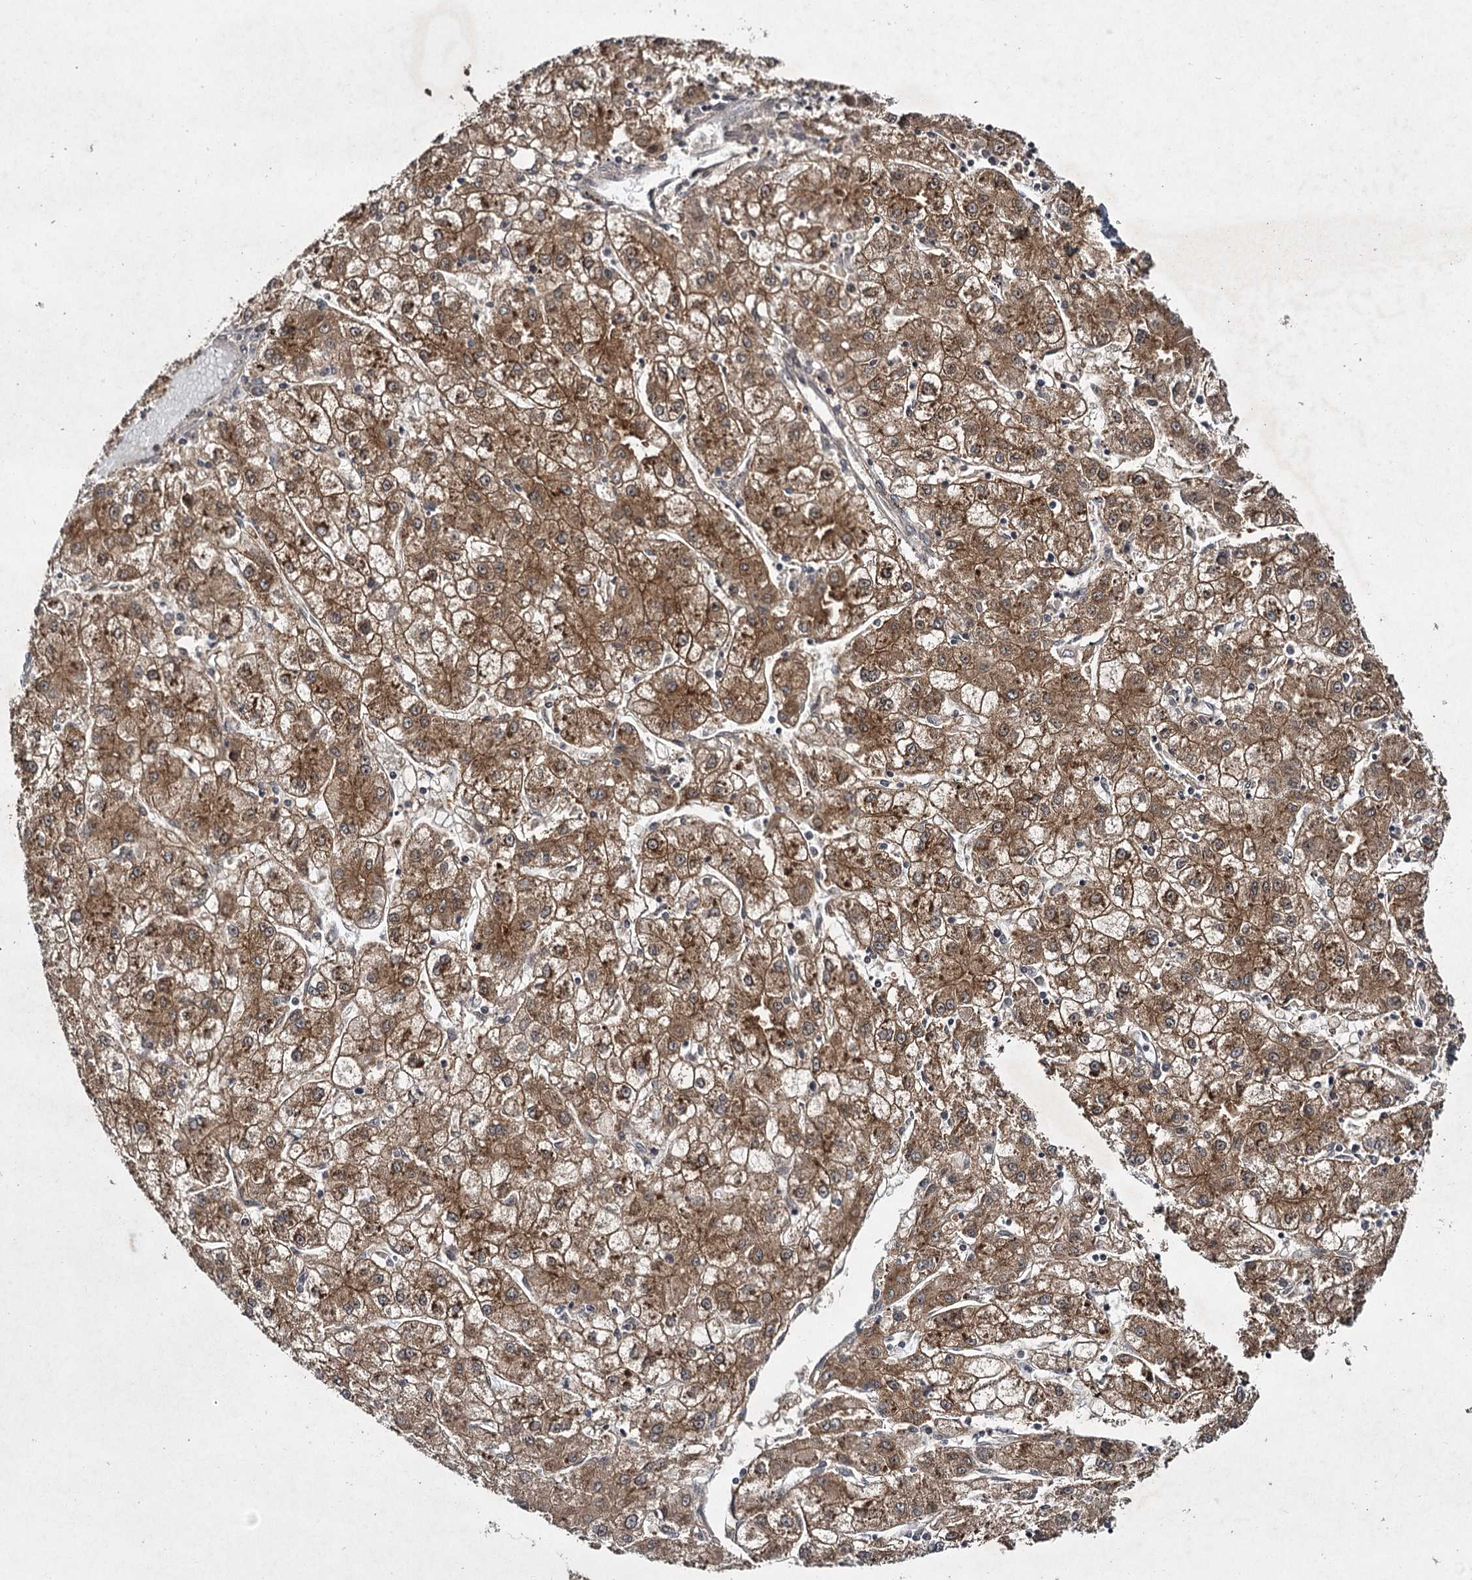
{"staining": {"intensity": "moderate", "quantity": ">75%", "location": "cytoplasmic/membranous"}, "tissue": "liver cancer", "cell_type": "Tumor cells", "image_type": "cancer", "snomed": [{"axis": "morphology", "description": "Carcinoma, Hepatocellular, NOS"}, {"axis": "topography", "description": "Liver"}], "caption": "Tumor cells display medium levels of moderate cytoplasmic/membranous expression in about >75% of cells in hepatocellular carcinoma (liver).", "gene": "DCUN1D4", "patient": {"sex": "male", "age": 72}}